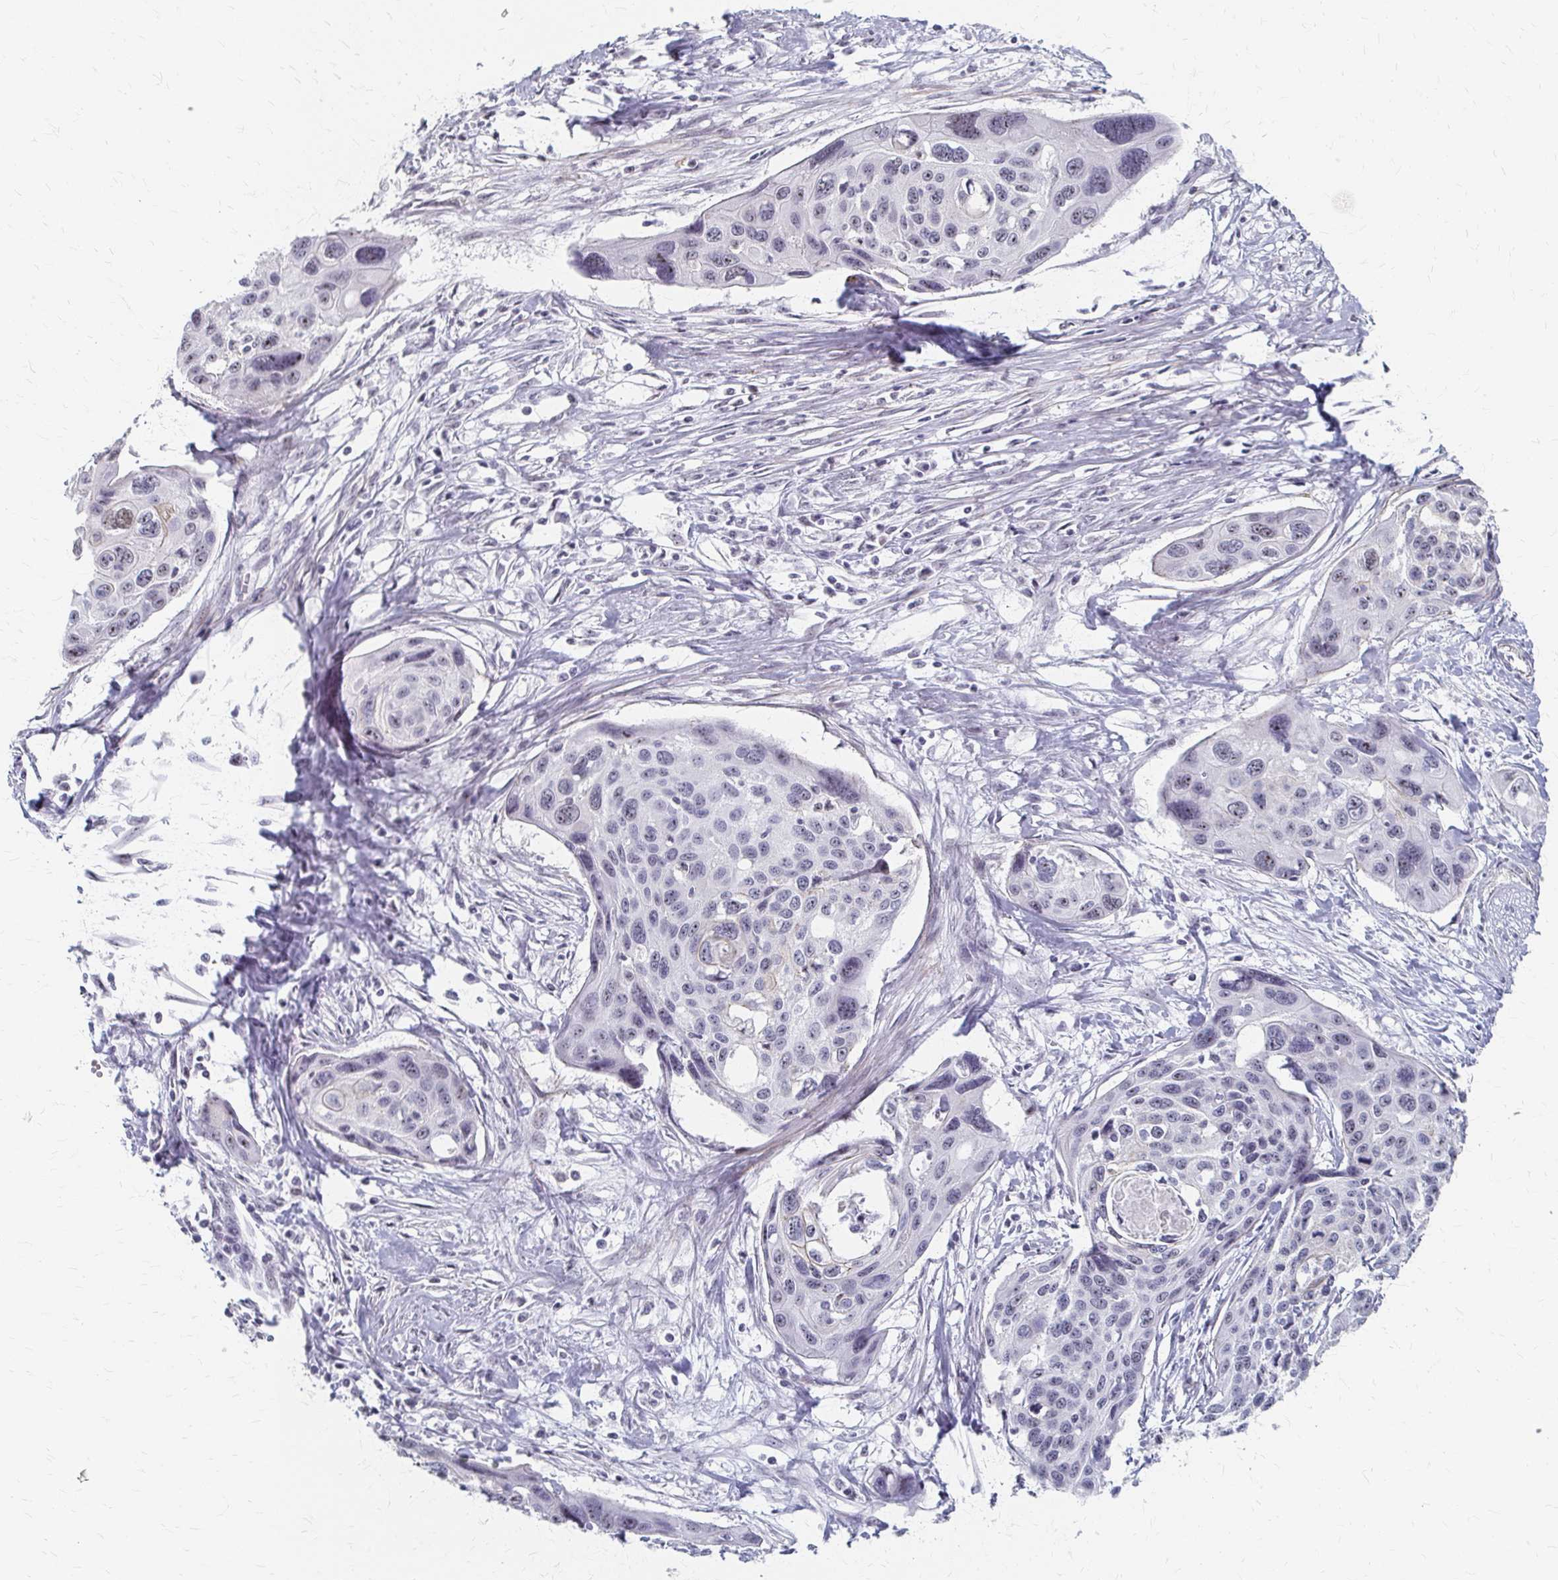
{"staining": {"intensity": "negative", "quantity": "none", "location": "none"}, "tissue": "cervical cancer", "cell_type": "Tumor cells", "image_type": "cancer", "snomed": [{"axis": "morphology", "description": "Squamous cell carcinoma, NOS"}, {"axis": "topography", "description": "Cervix"}], "caption": "An IHC micrograph of cervical squamous cell carcinoma is shown. There is no staining in tumor cells of cervical squamous cell carcinoma.", "gene": "PES1", "patient": {"sex": "female", "age": 31}}